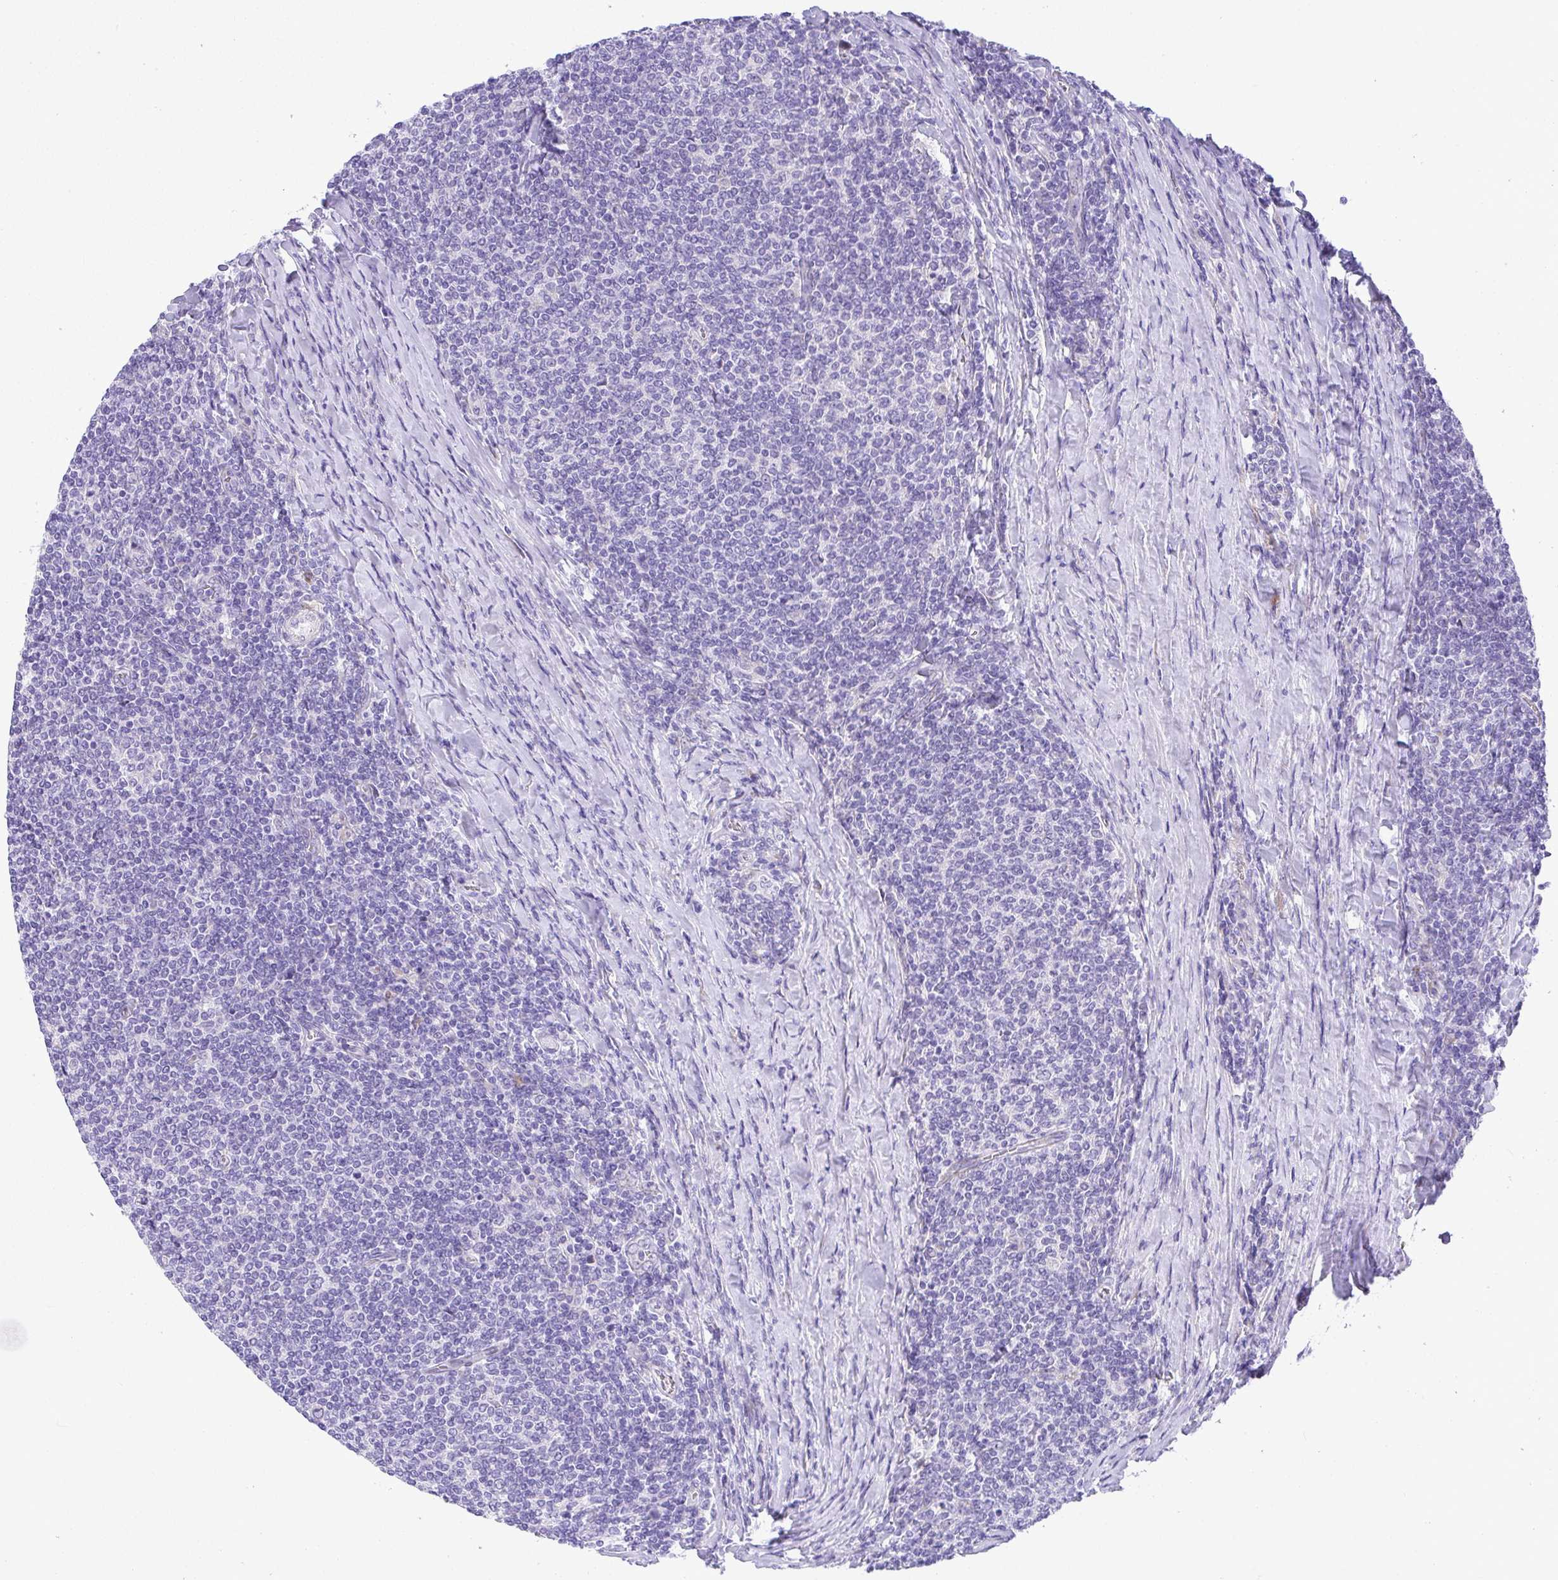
{"staining": {"intensity": "negative", "quantity": "none", "location": "none"}, "tissue": "lymphoma", "cell_type": "Tumor cells", "image_type": "cancer", "snomed": [{"axis": "morphology", "description": "Malignant lymphoma, non-Hodgkin's type, Low grade"}, {"axis": "topography", "description": "Lymph node"}], "caption": "A histopathology image of low-grade malignant lymphoma, non-Hodgkin's type stained for a protein reveals no brown staining in tumor cells.", "gene": "ADRA2C", "patient": {"sex": "male", "age": 52}}